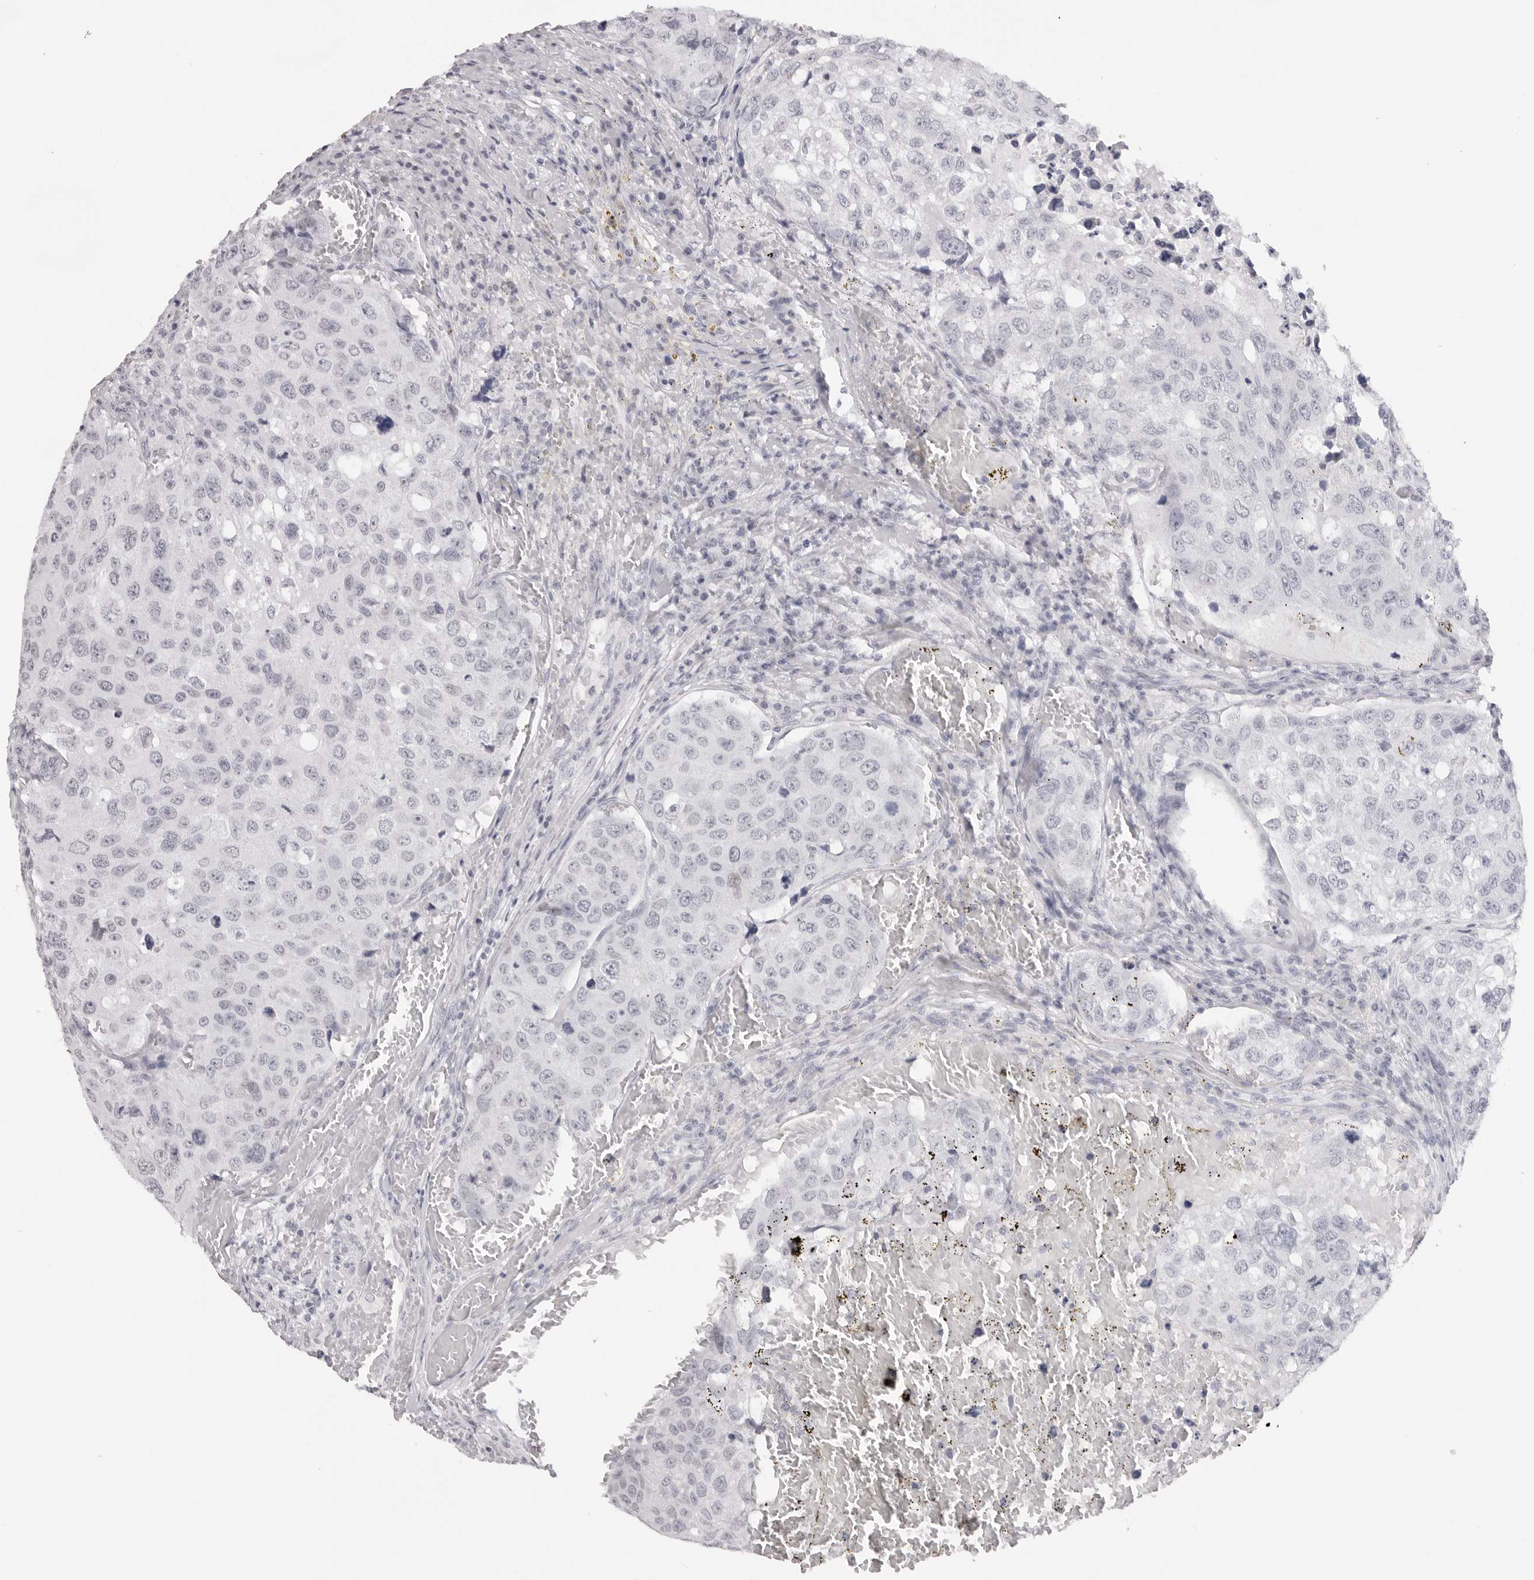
{"staining": {"intensity": "negative", "quantity": "none", "location": "none"}, "tissue": "urothelial cancer", "cell_type": "Tumor cells", "image_type": "cancer", "snomed": [{"axis": "morphology", "description": "Urothelial carcinoma, High grade"}, {"axis": "topography", "description": "Lymph node"}, {"axis": "topography", "description": "Urinary bladder"}], "caption": "An immunohistochemistry (IHC) micrograph of urothelial cancer is shown. There is no staining in tumor cells of urothelial cancer. The staining is performed using DAB (3,3'-diaminobenzidine) brown chromogen with nuclei counter-stained in using hematoxylin.", "gene": "KLK12", "patient": {"sex": "male", "age": 51}}